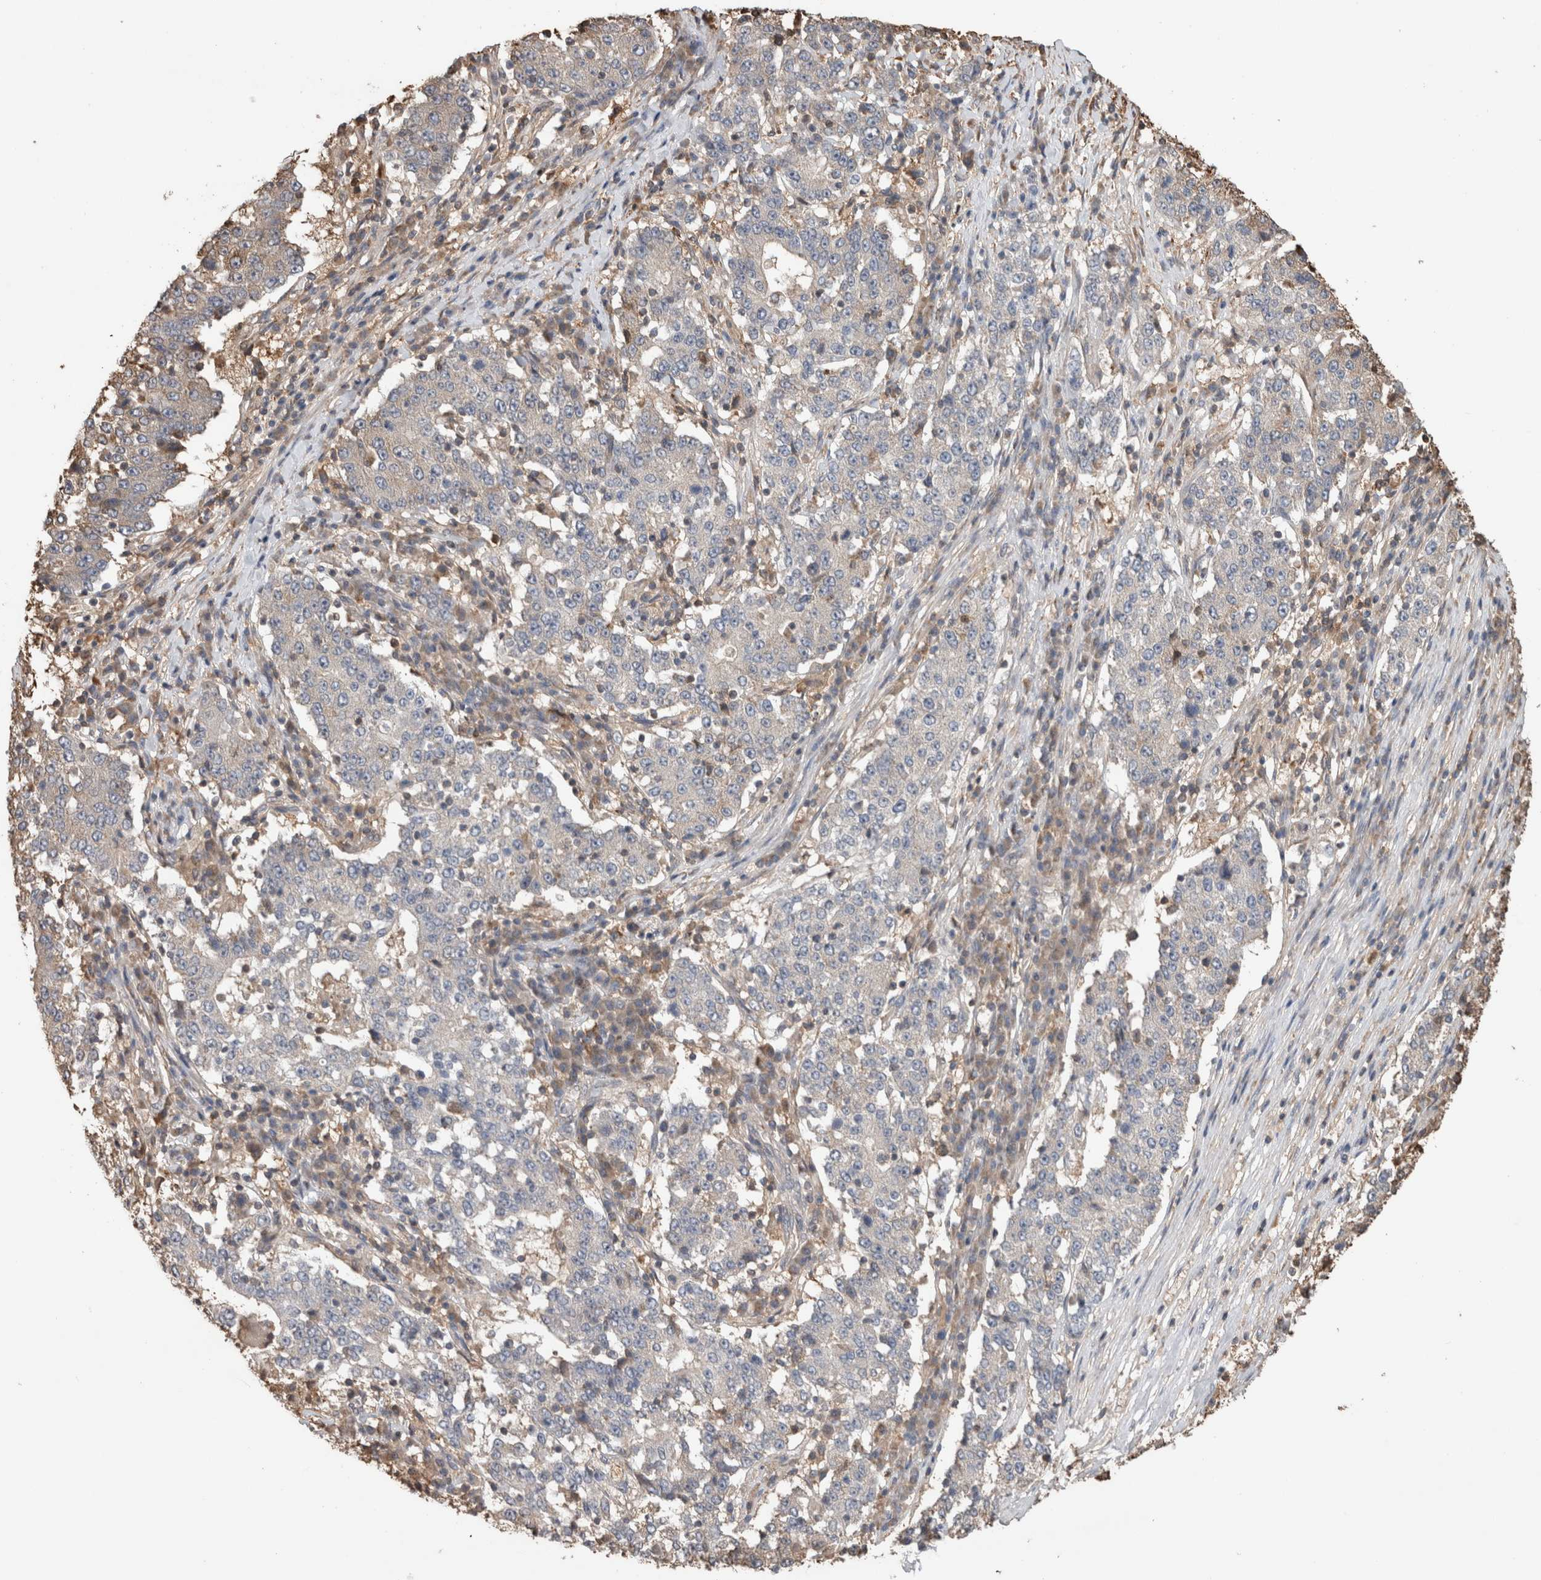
{"staining": {"intensity": "negative", "quantity": "none", "location": "none"}, "tissue": "stomach cancer", "cell_type": "Tumor cells", "image_type": "cancer", "snomed": [{"axis": "morphology", "description": "Adenocarcinoma, NOS"}, {"axis": "topography", "description": "Stomach"}], "caption": "DAB (3,3'-diaminobenzidine) immunohistochemical staining of human stomach cancer (adenocarcinoma) exhibits no significant expression in tumor cells.", "gene": "TRIM5", "patient": {"sex": "male", "age": 59}}